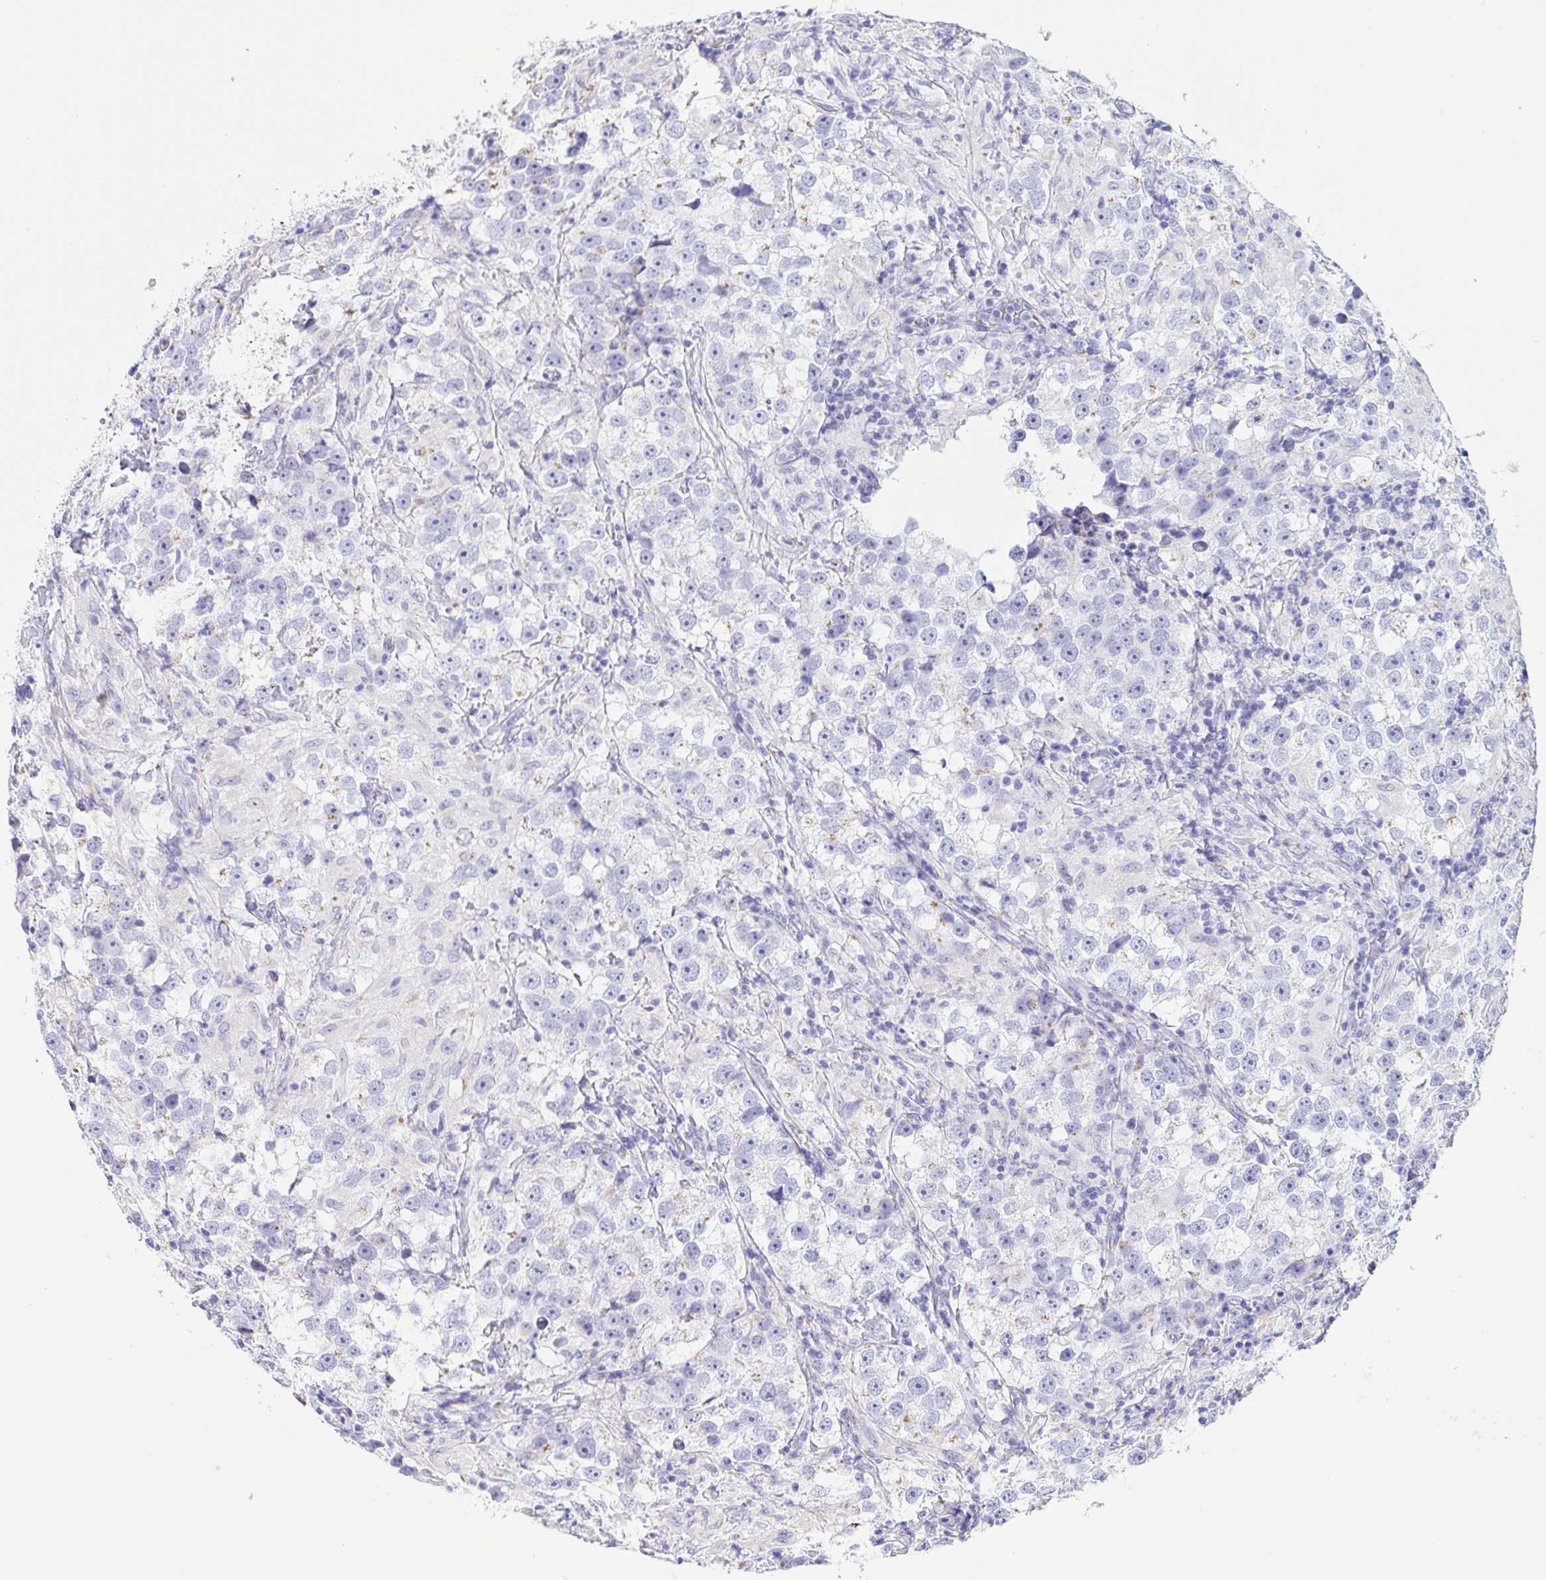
{"staining": {"intensity": "negative", "quantity": "none", "location": "none"}, "tissue": "testis cancer", "cell_type": "Tumor cells", "image_type": "cancer", "snomed": [{"axis": "morphology", "description": "Seminoma, NOS"}, {"axis": "topography", "description": "Testis"}], "caption": "An immunohistochemistry histopathology image of testis cancer (seminoma) is shown. There is no staining in tumor cells of testis cancer (seminoma).", "gene": "SULT1B1", "patient": {"sex": "male", "age": 46}}